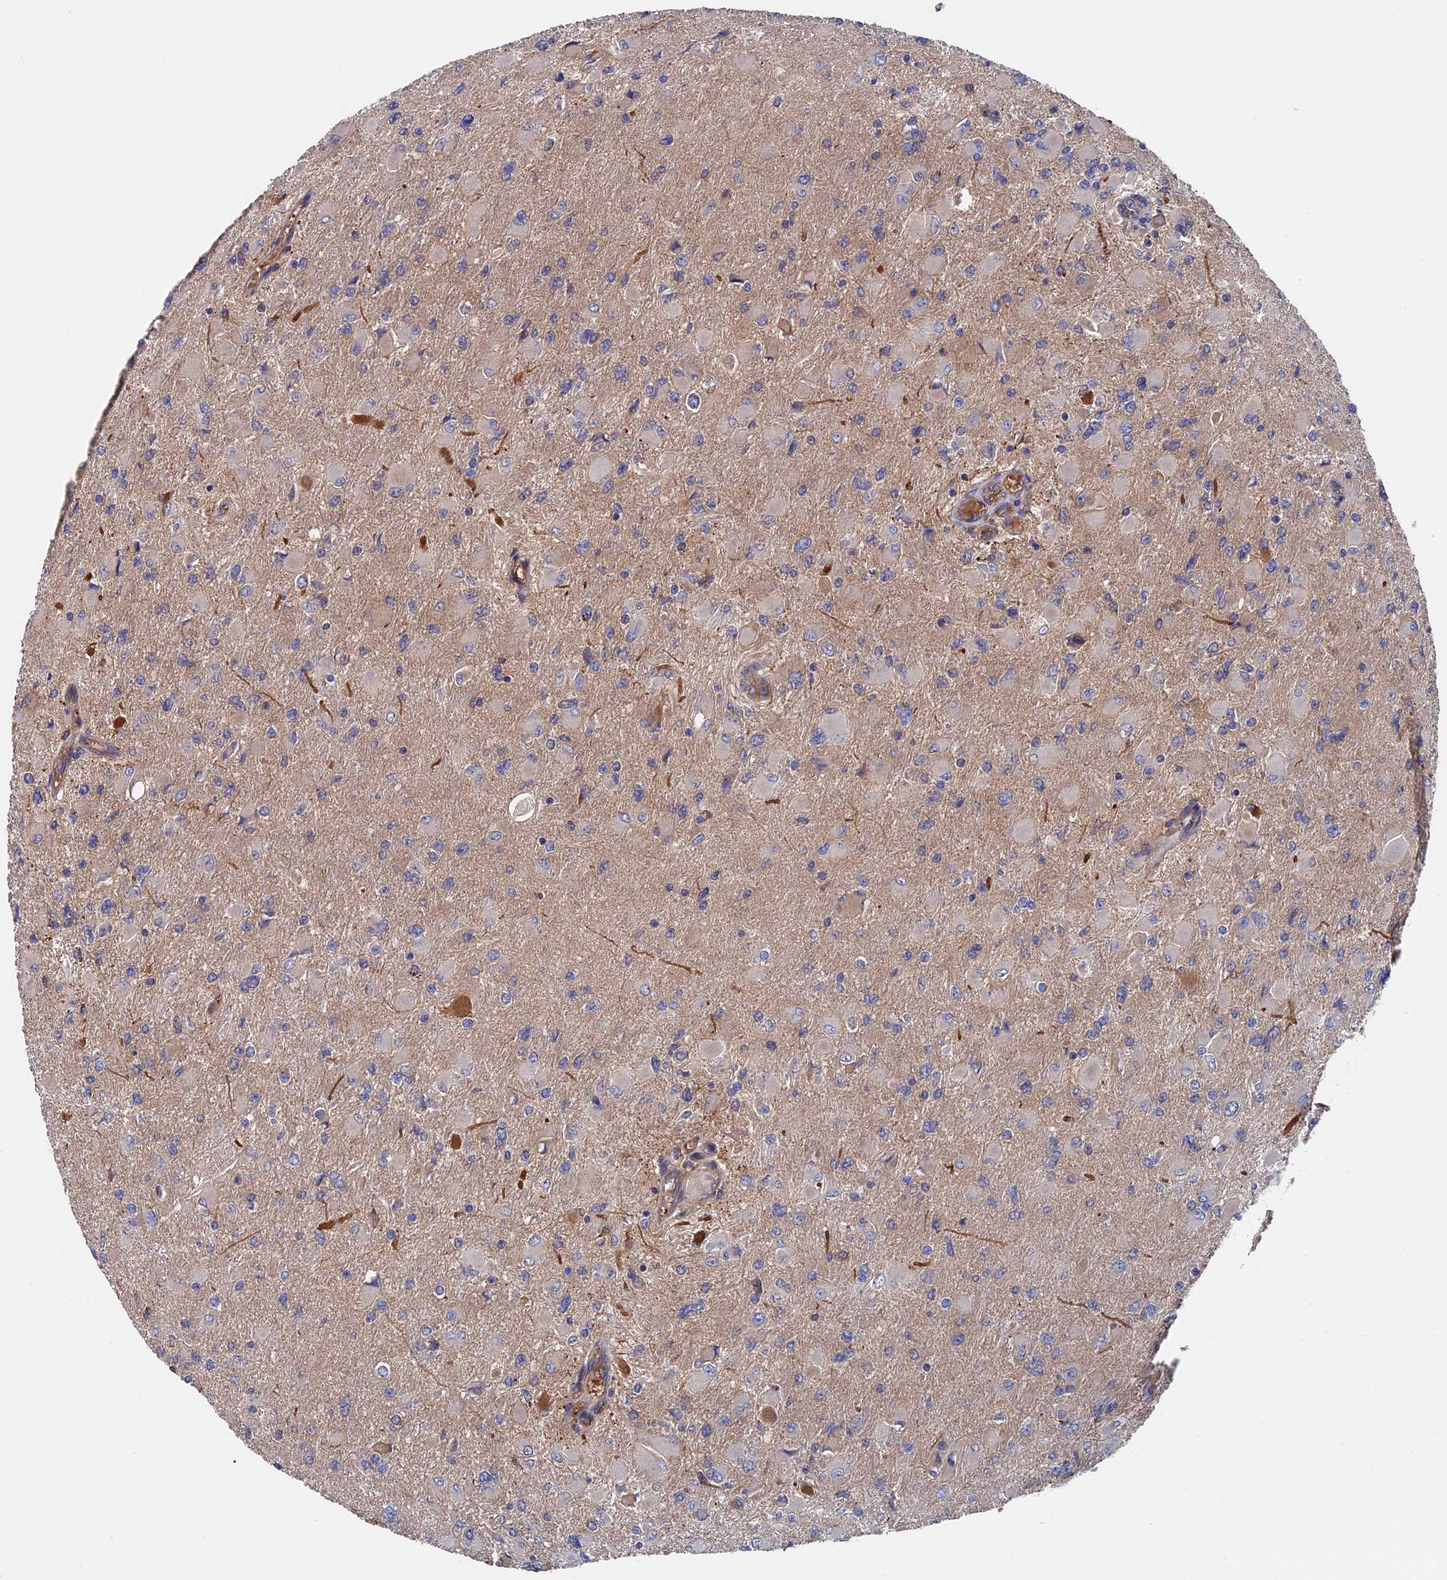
{"staining": {"intensity": "negative", "quantity": "none", "location": "none"}, "tissue": "glioma", "cell_type": "Tumor cells", "image_type": "cancer", "snomed": [{"axis": "morphology", "description": "Glioma, malignant, High grade"}, {"axis": "topography", "description": "Cerebral cortex"}], "caption": "Immunohistochemical staining of human glioma demonstrates no significant positivity in tumor cells.", "gene": "RPUSD1", "patient": {"sex": "female", "age": 36}}